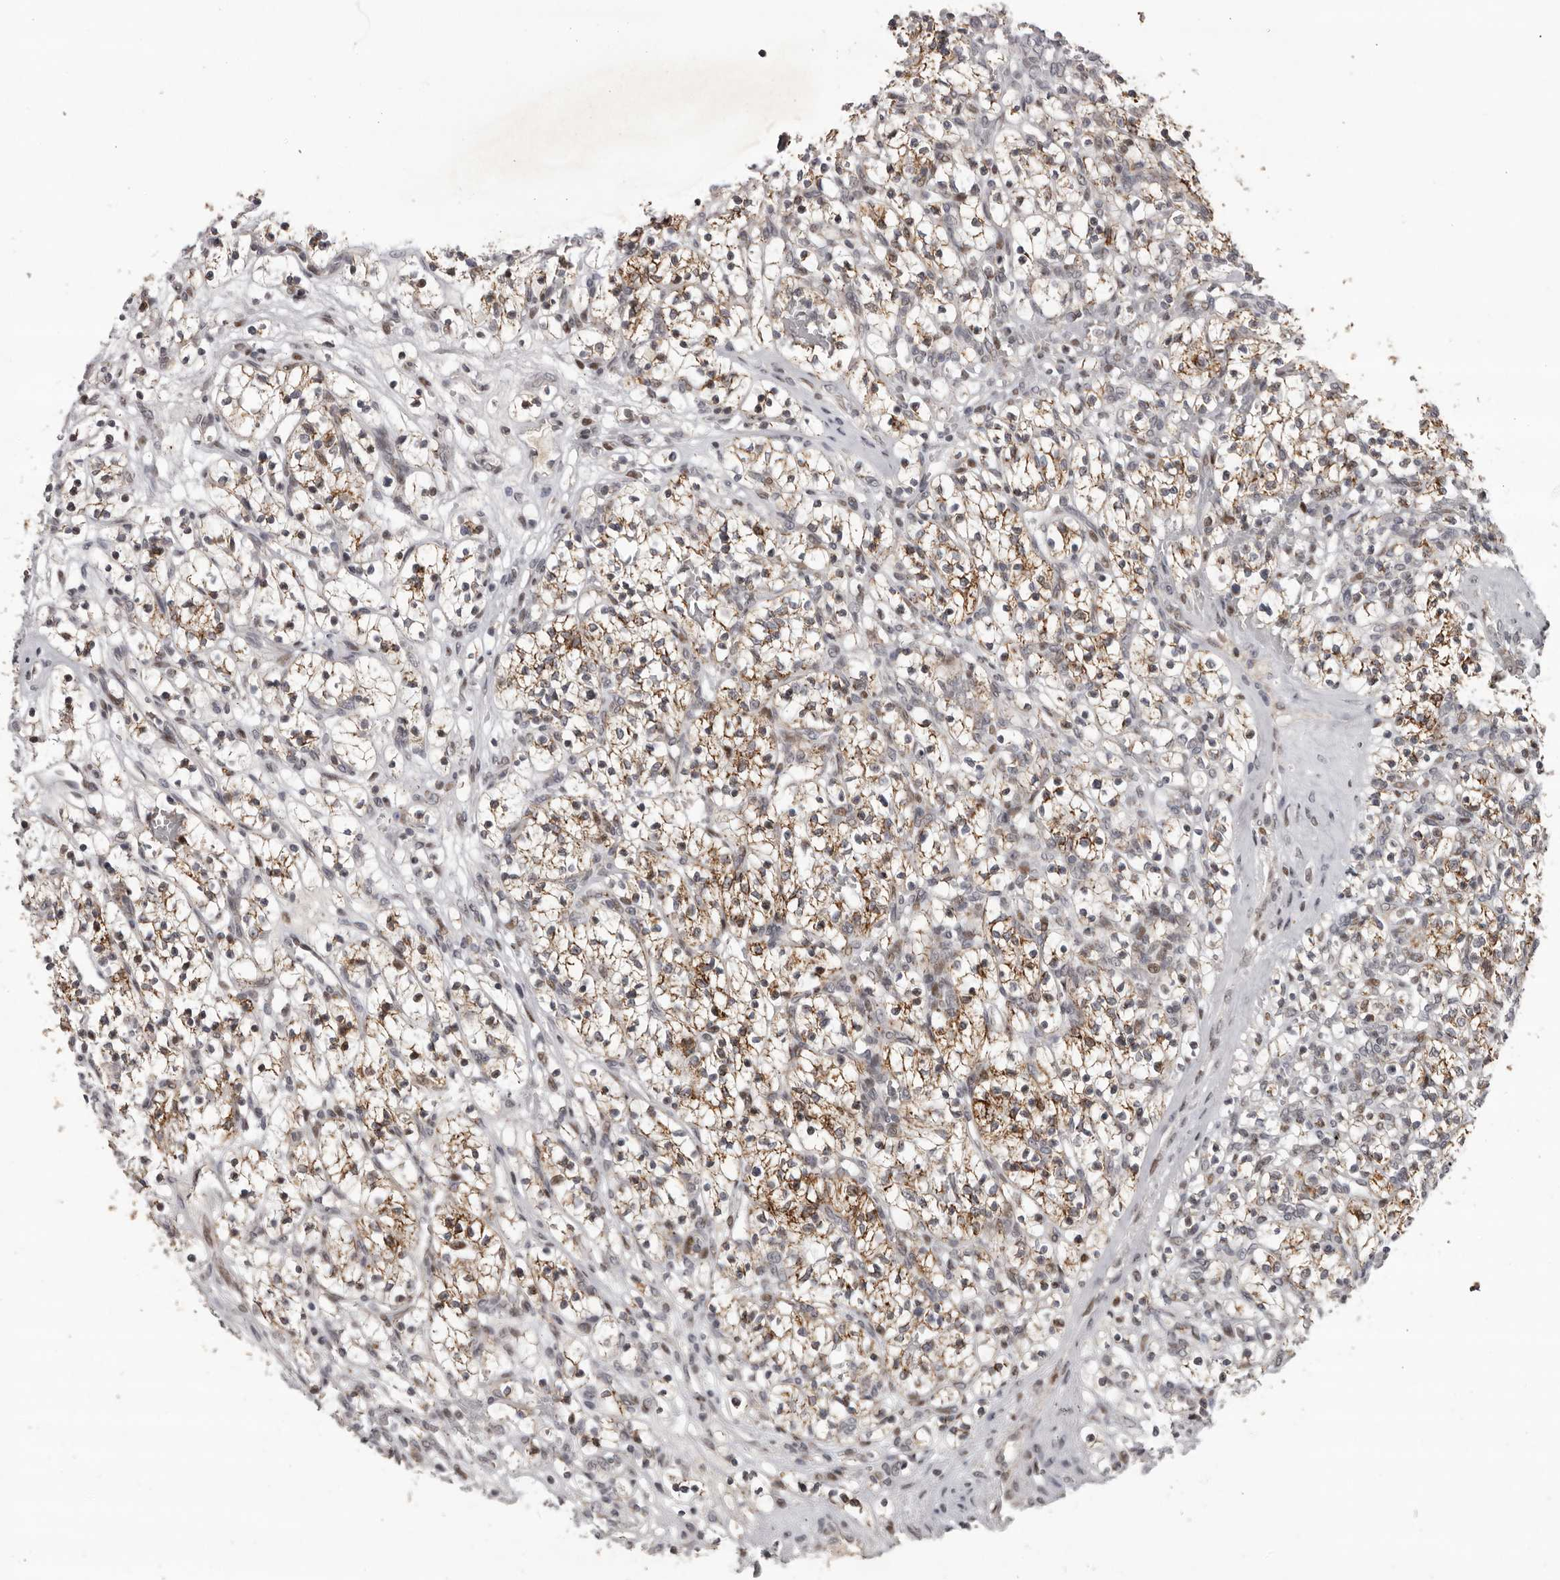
{"staining": {"intensity": "moderate", "quantity": ">75%", "location": "cytoplasmic/membranous"}, "tissue": "renal cancer", "cell_type": "Tumor cells", "image_type": "cancer", "snomed": [{"axis": "morphology", "description": "Adenocarcinoma, NOS"}, {"axis": "topography", "description": "Kidney"}], "caption": "The immunohistochemical stain highlights moderate cytoplasmic/membranous expression in tumor cells of adenocarcinoma (renal) tissue. (DAB IHC with brightfield microscopy, high magnification).", "gene": "C17orf99", "patient": {"sex": "female", "age": 57}}